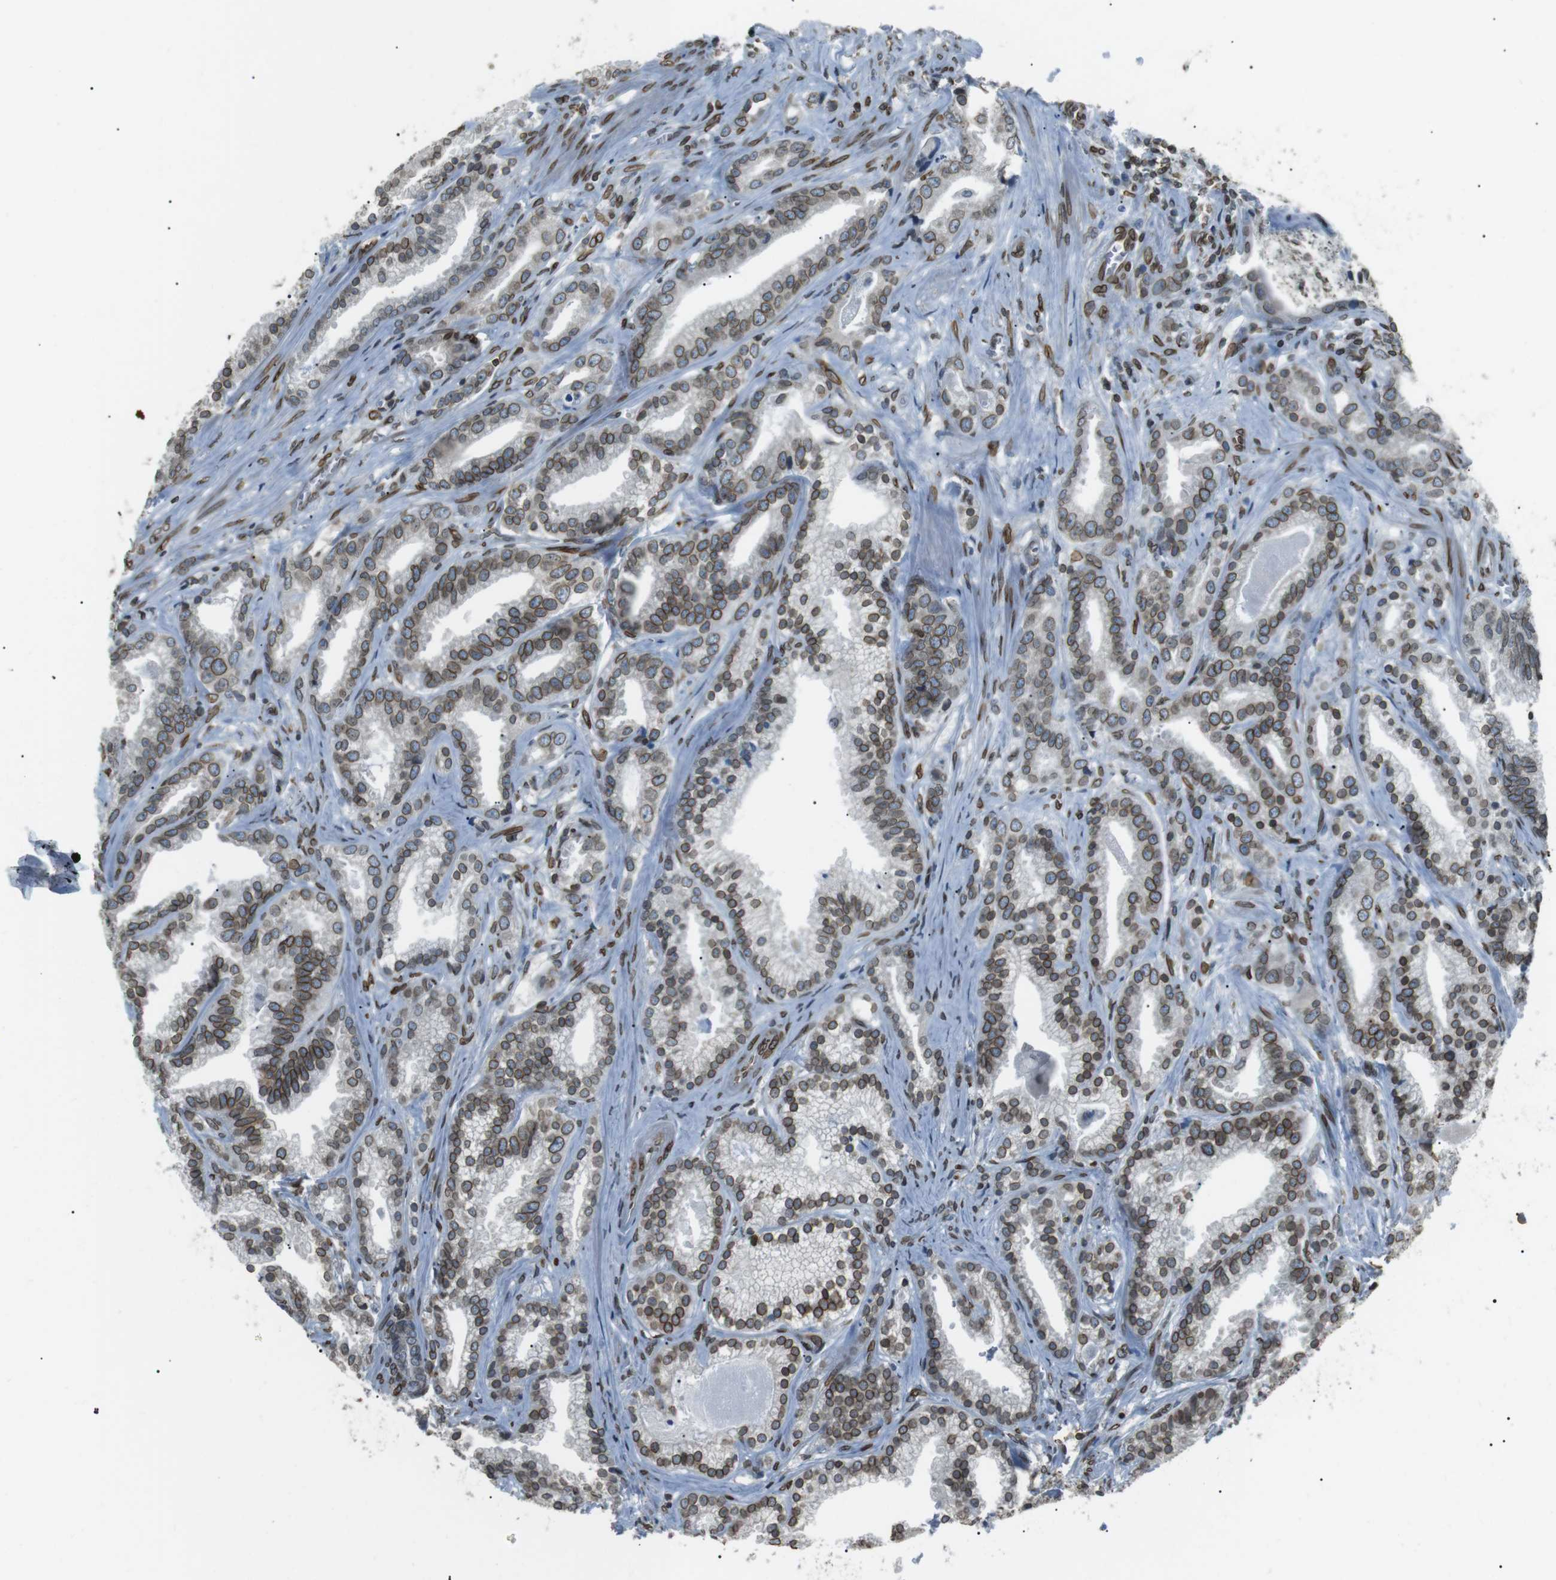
{"staining": {"intensity": "moderate", "quantity": ">75%", "location": "cytoplasmic/membranous,nuclear"}, "tissue": "prostate cancer", "cell_type": "Tumor cells", "image_type": "cancer", "snomed": [{"axis": "morphology", "description": "Adenocarcinoma, Low grade"}, {"axis": "topography", "description": "Prostate"}], "caption": "This histopathology image exhibits immunohistochemistry (IHC) staining of human prostate adenocarcinoma (low-grade), with medium moderate cytoplasmic/membranous and nuclear expression in approximately >75% of tumor cells.", "gene": "TMX4", "patient": {"sex": "male", "age": 59}}